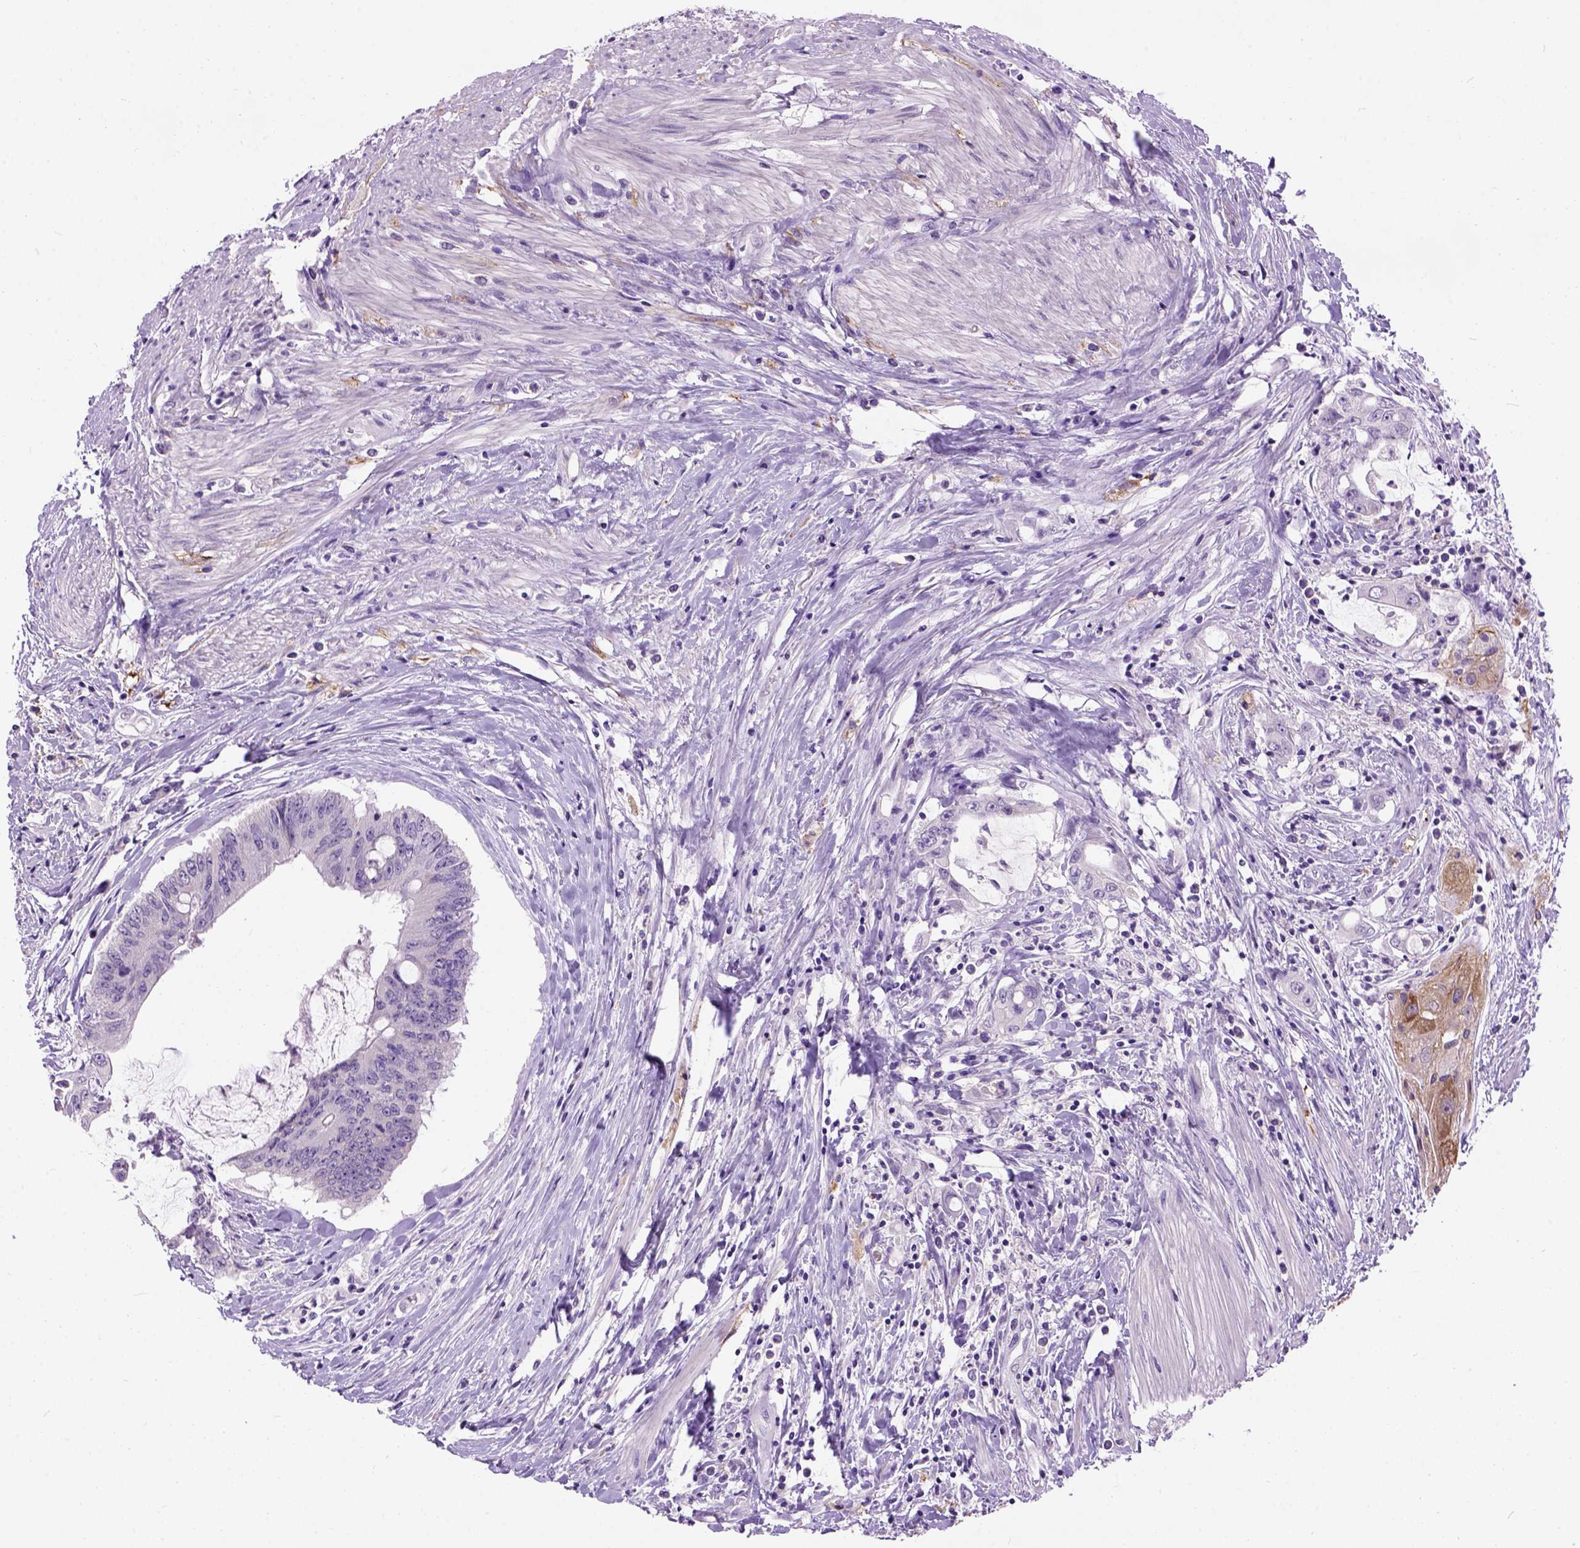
{"staining": {"intensity": "negative", "quantity": "none", "location": "none"}, "tissue": "colorectal cancer", "cell_type": "Tumor cells", "image_type": "cancer", "snomed": [{"axis": "morphology", "description": "Adenocarcinoma, NOS"}, {"axis": "topography", "description": "Rectum"}], "caption": "An IHC micrograph of colorectal cancer (adenocarcinoma) is shown. There is no staining in tumor cells of colorectal cancer (adenocarcinoma). The staining was performed using DAB (3,3'-diaminobenzidine) to visualize the protein expression in brown, while the nuclei were stained in blue with hematoxylin (Magnification: 20x).", "gene": "MAPT", "patient": {"sex": "male", "age": 59}}